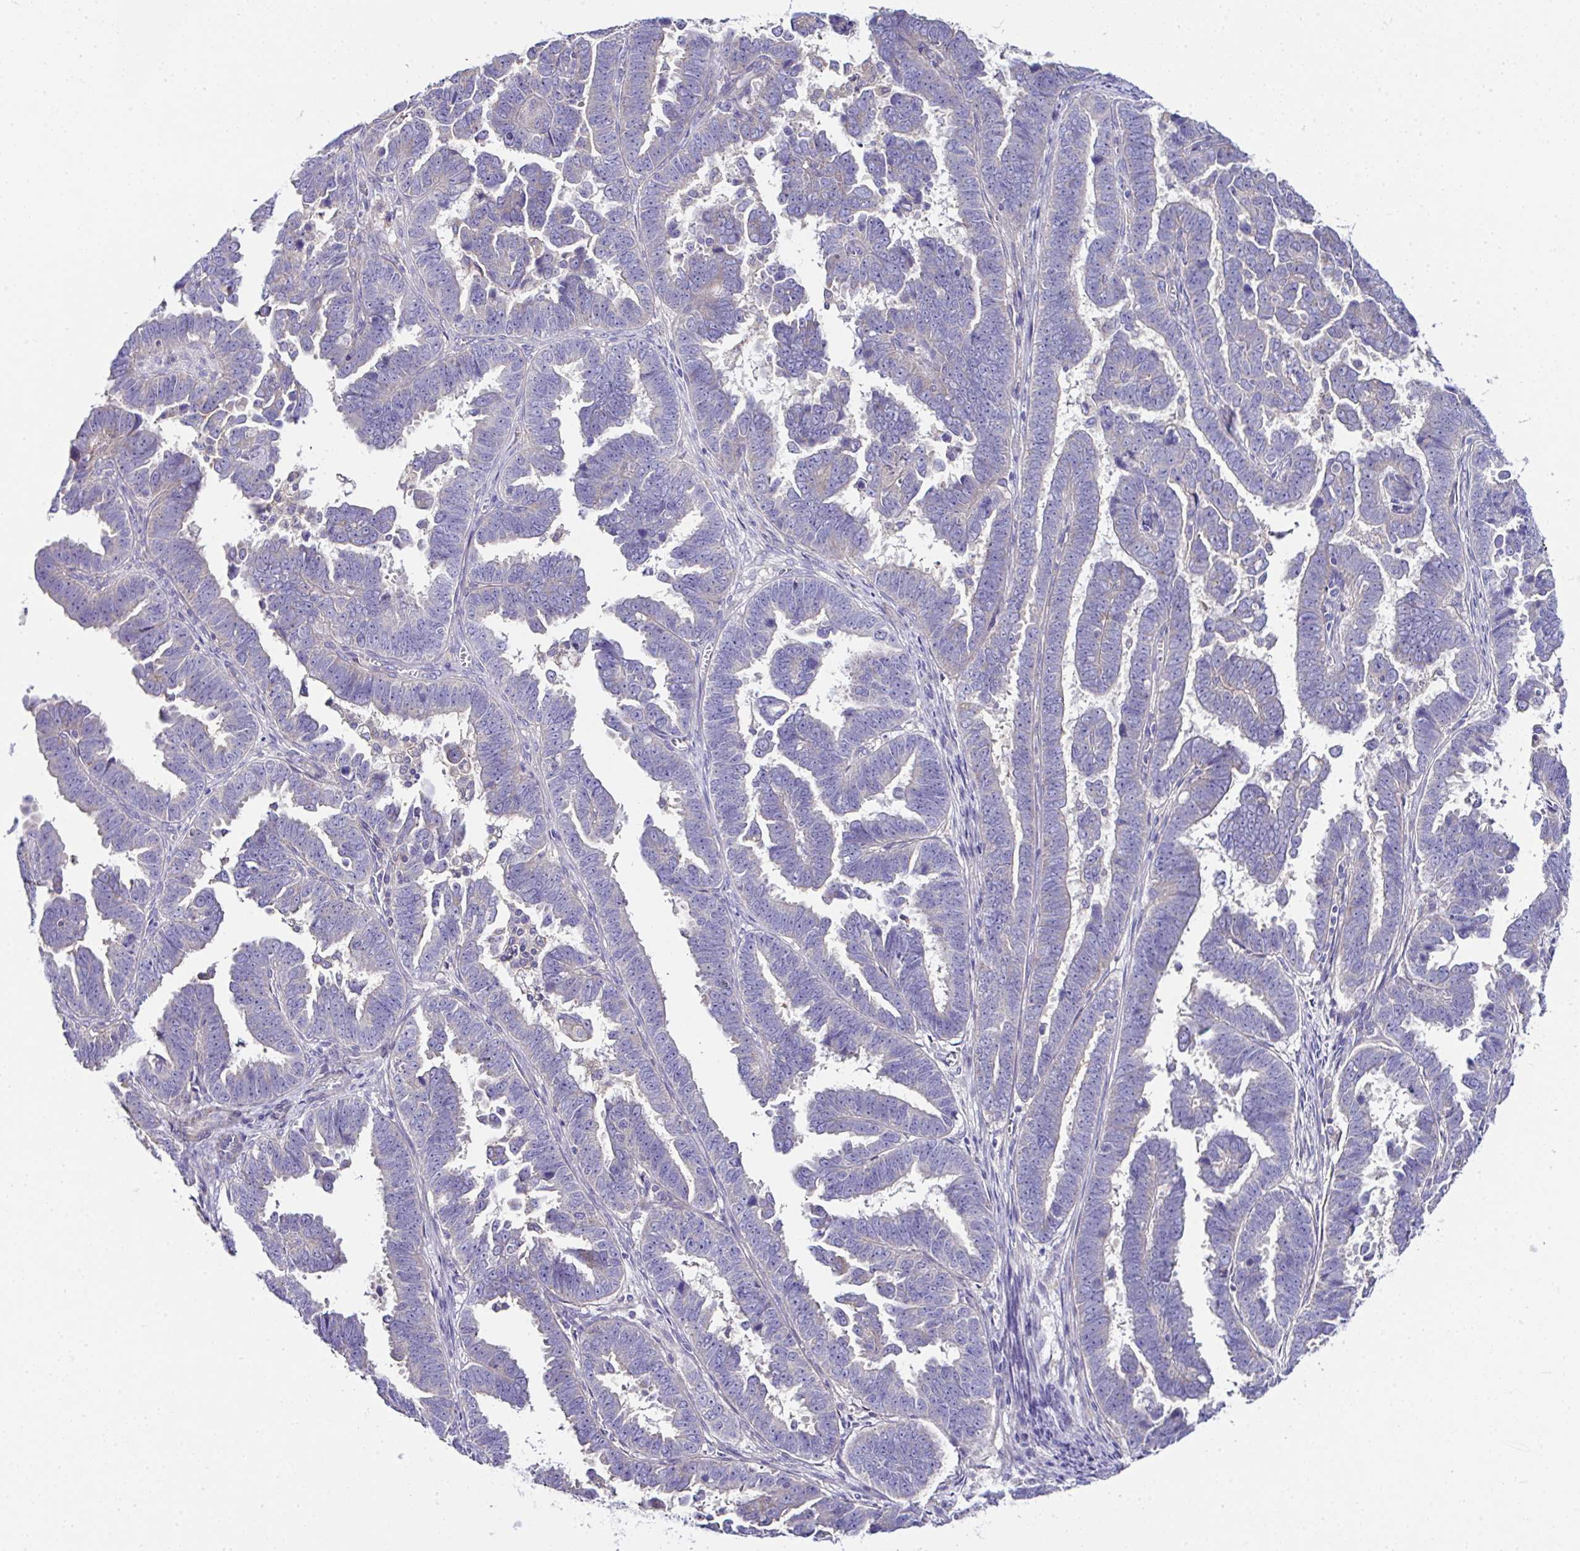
{"staining": {"intensity": "negative", "quantity": "none", "location": "none"}, "tissue": "endometrial cancer", "cell_type": "Tumor cells", "image_type": "cancer", "snomed": [{"axis": "morphology", "description": "Adenocarcinoma, NOS"}, {"axis": "topography", "description": "Endometrium"}], "caption": "DAB immunohistochemical staining of human endometrial cancer exhibits no significant positivity in tumor cells.", "gene": "OR4P4", "patient": {"sex": "female", "age": 75}}